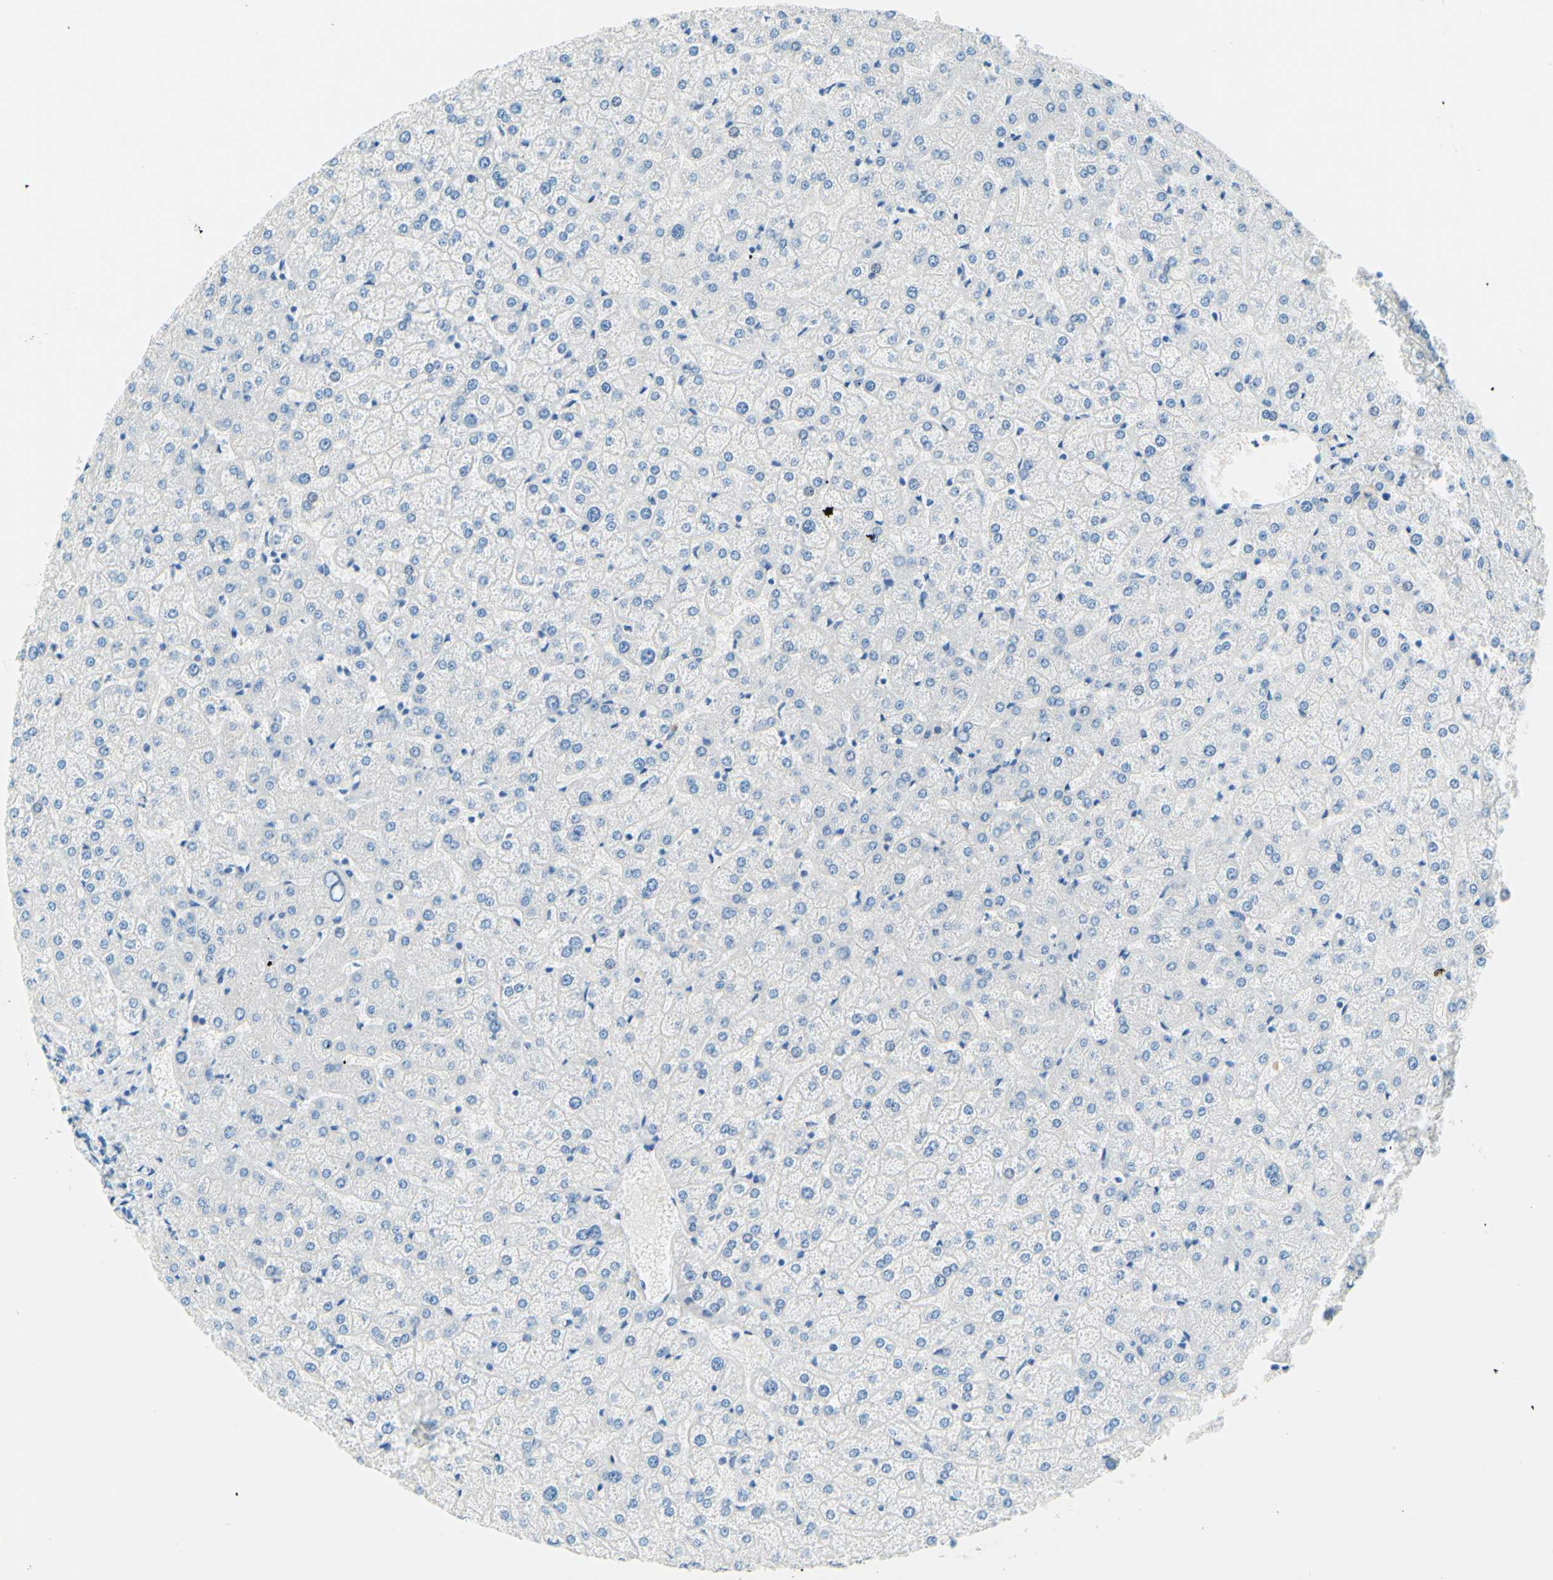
{"staining": {"intensity": "negative", "quantity": "none", "location": "none"}, "tissue": "liver", "cell_type": "Cholangiocytes", "image_type": "normal", "snomed": [{"axis": "morphology", "description": "Normal tissue, NOS"}, {"axis": "topography", "description": "Liver"}], "caption": "Immunohistochemistry histopathology image of unremarkable liver: liver stained with DAB shows no significant protein positivity in cholangiocytes.", "gene": "PASD1", "patient": {"sex": "female", "age": 32}}